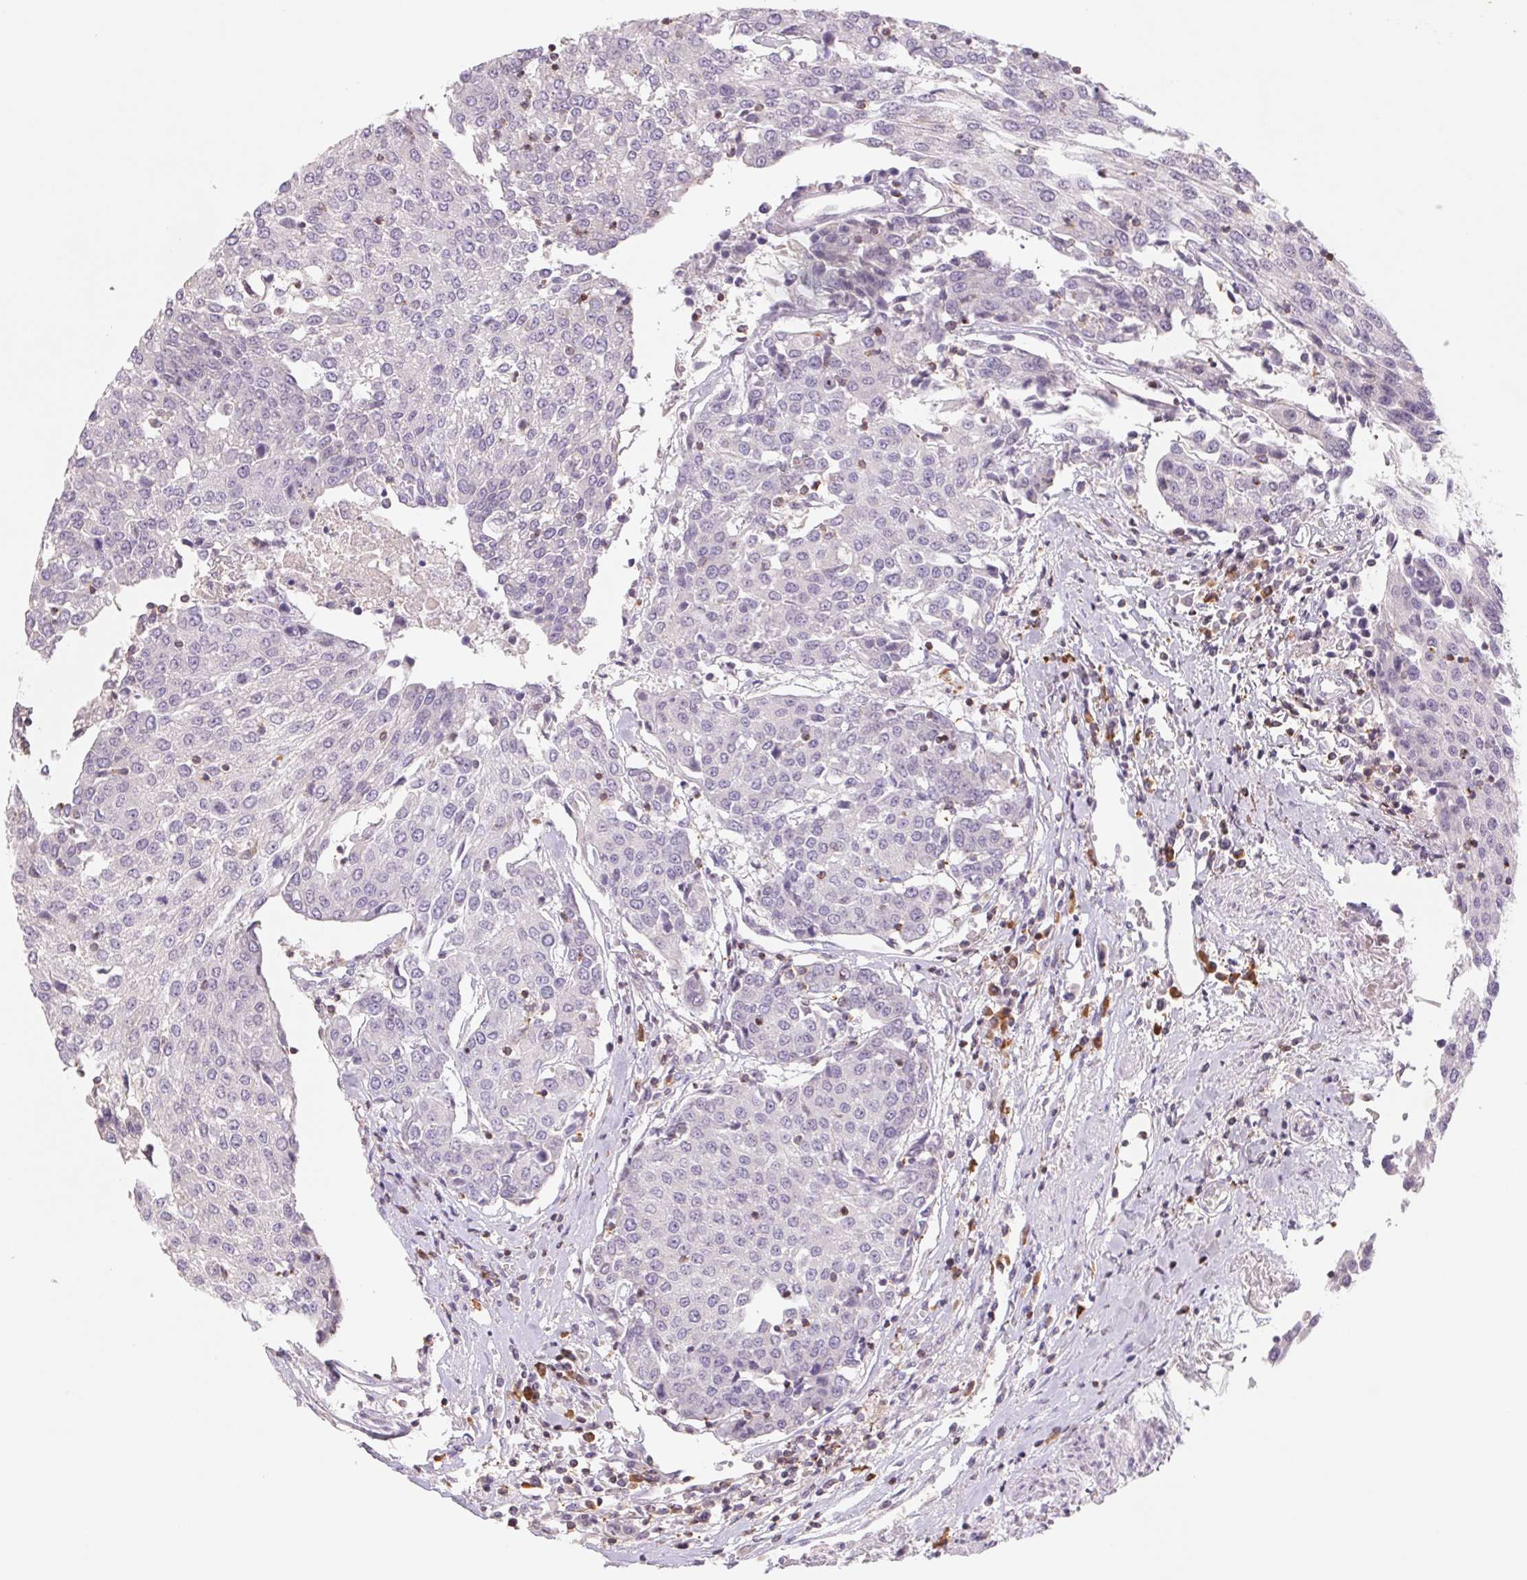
{"staining": {"intensity": "negative", "quantity": "none", "location": "none"}, "tissue": "urothelial cancer", "cell_type": "Tumor cells", "image_type": "cancer", "snomed": [{"axis": "morphology", "description": "Urothelial carcinoma, High grade"}, {"axis": "topography", "description": "Urinary bladder"}], "caption": "The image exhibits no staining of tumor cells in urothelial carcinoma (high-grade).", "gene": "KIF26A", "patient": {"sex": "female", "age": 85}}